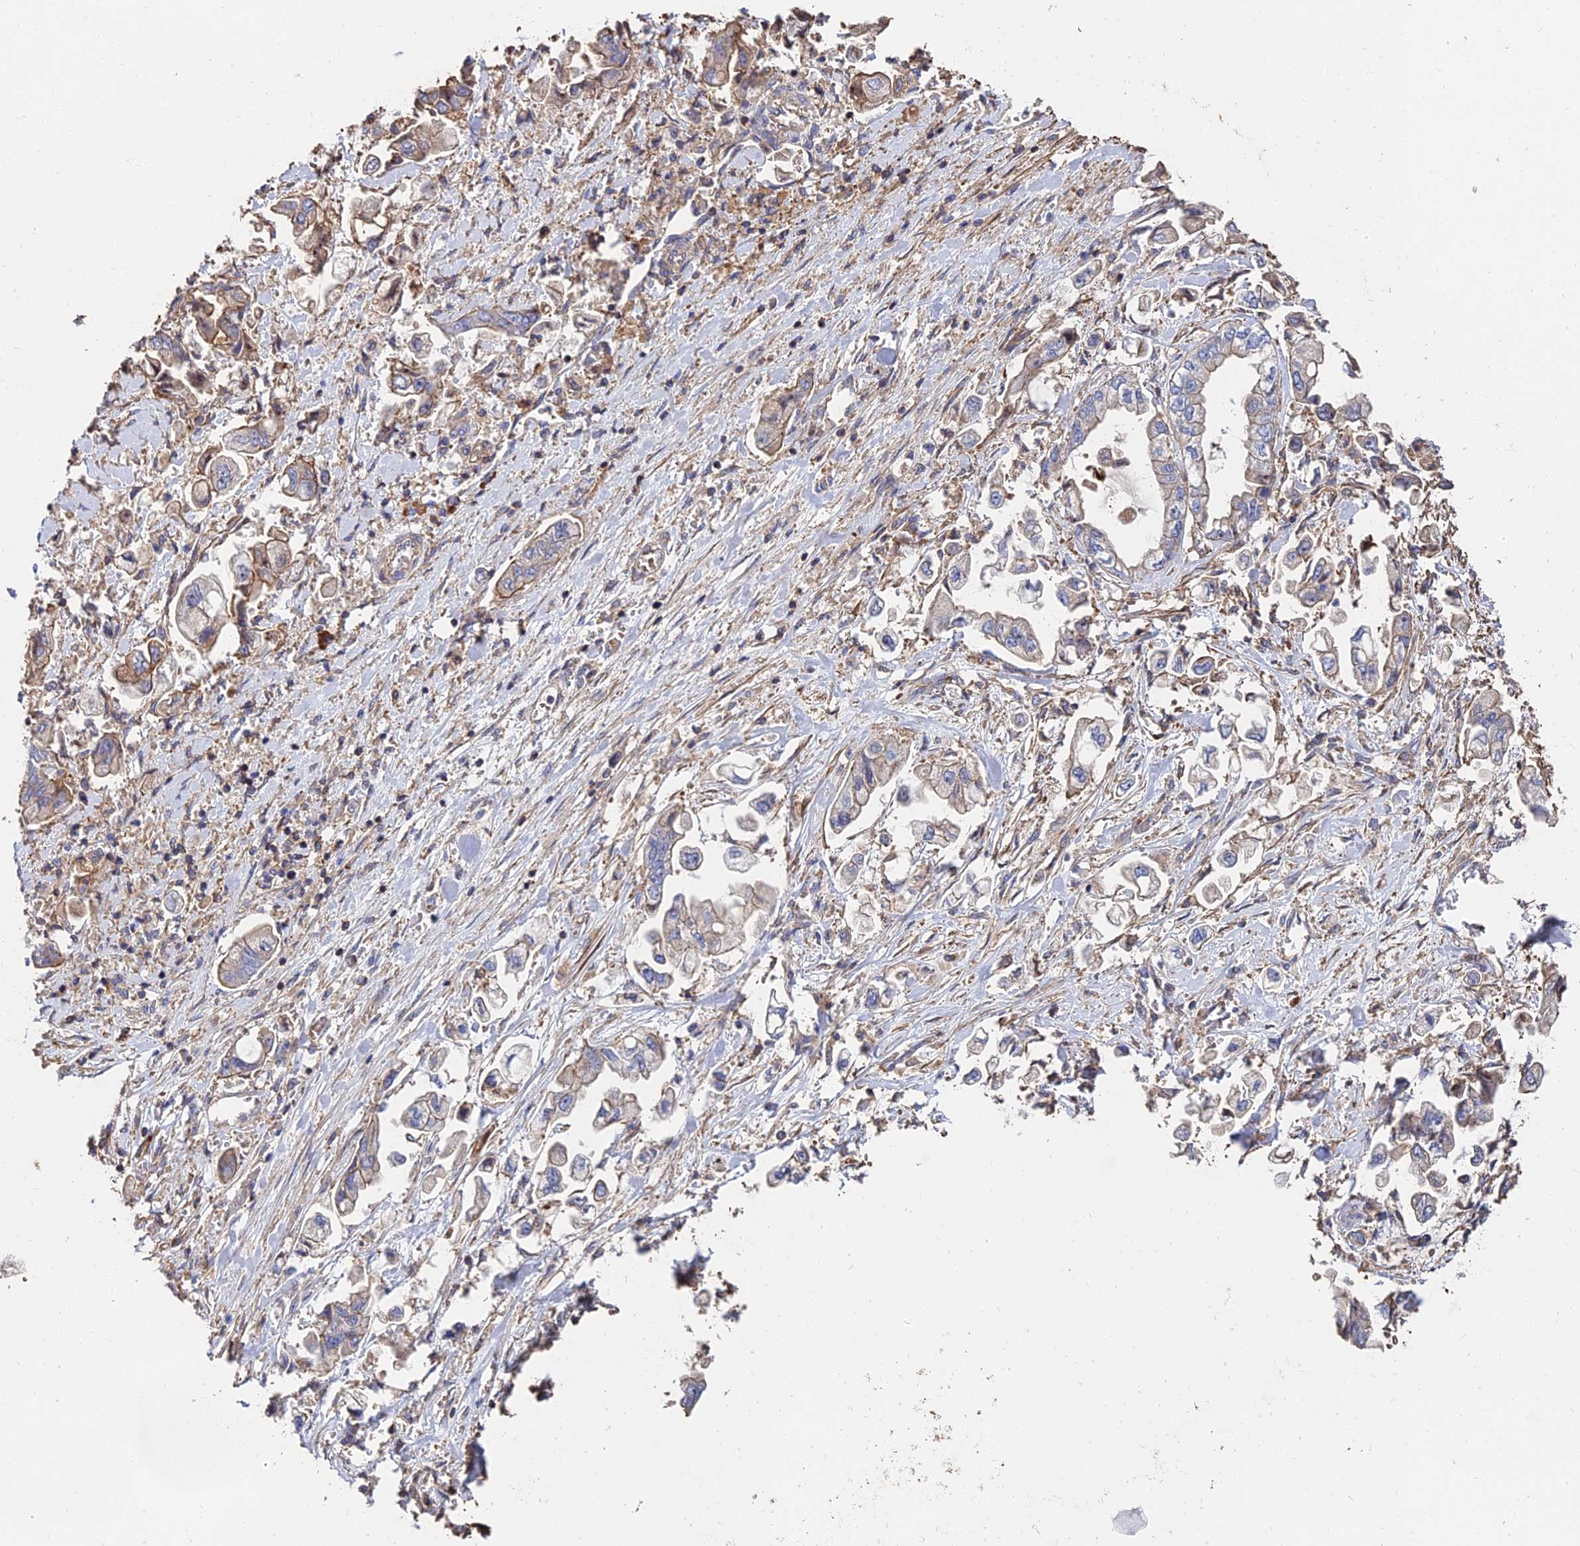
{"staining": {"intensity": "weak", "quantity": "<25%", "location": "cytoplasmic/membranous"}, "tissue": "stomach cancer", "cell_type": "Tumor cells", "image_type": "cancer", "snomed": [{"axis": "morphology", "description": "Adenocarcinoma, NOS"}, {"axis": "topography", "description": "Stomach"}], "caption": "Immunohistochemistry (IHC) micrograph of neoplastic tissue: stomach cancer stained with DAB shows no significant protein staining in tumor cells.", "gene": "EXT1", "patient": {"sex": "male", "age": 62}}